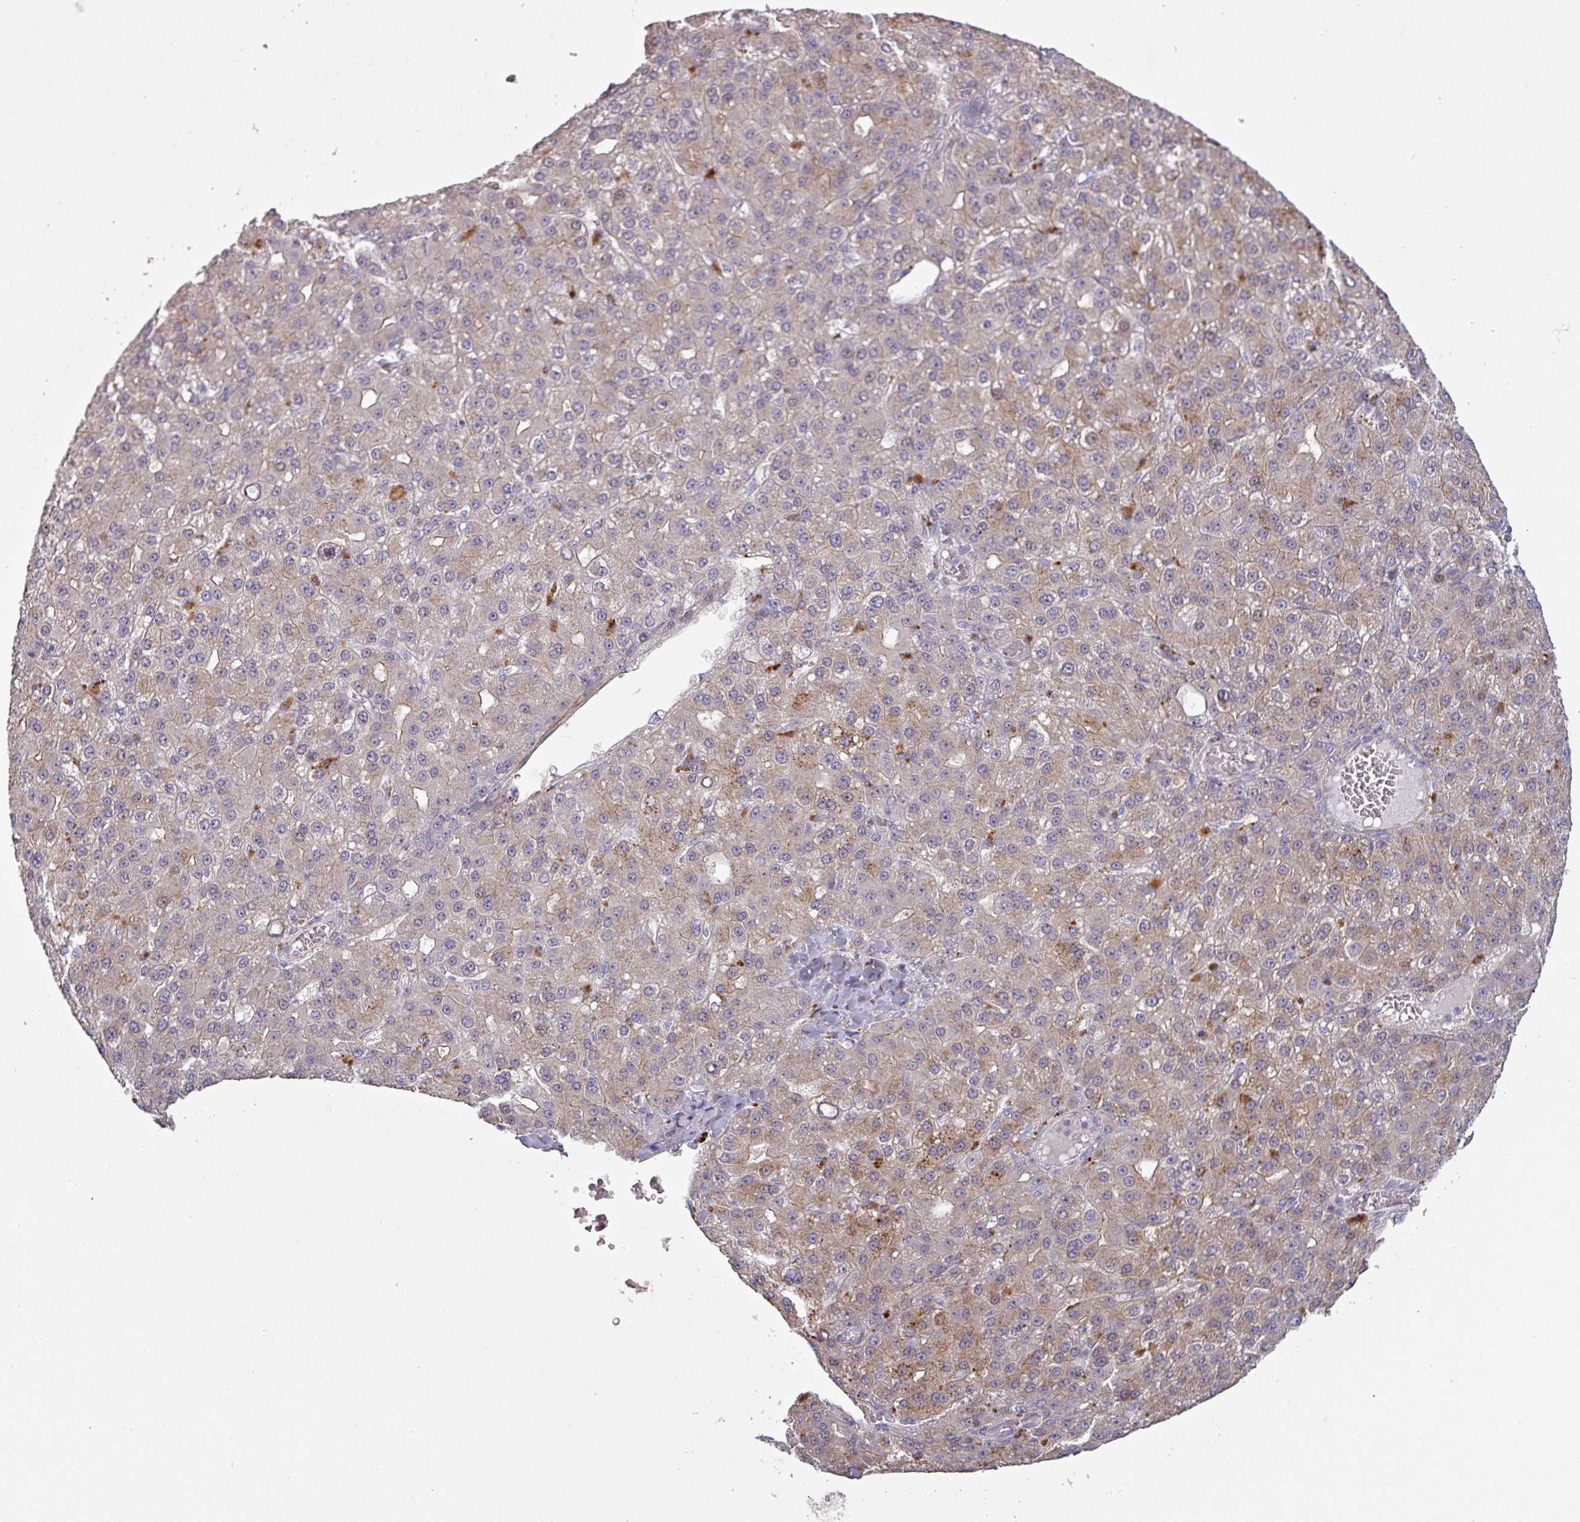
{"staining": {"intensity": "weak", "quantity": ">75%", "location": "cytoplasmic/membranous"}, "tissue": "liver cancer", "cell_type": "Tumor cells", "image_type": "cancer", "snomed": [{"axis": "morphology", "description": "Carcinoma, Hepatocellular, NOS"}, {"axis": "topography", "description": "Liver"}], "caption": "Immunohistochemistry (DAB) staining of liver hepatocellular carcinoma displays weak cytoplasmic/membranous protein staining in approximately >75% of tumor cells.", "gene": "C2orf16", "patient": {"sex": "male", "age": 67}}